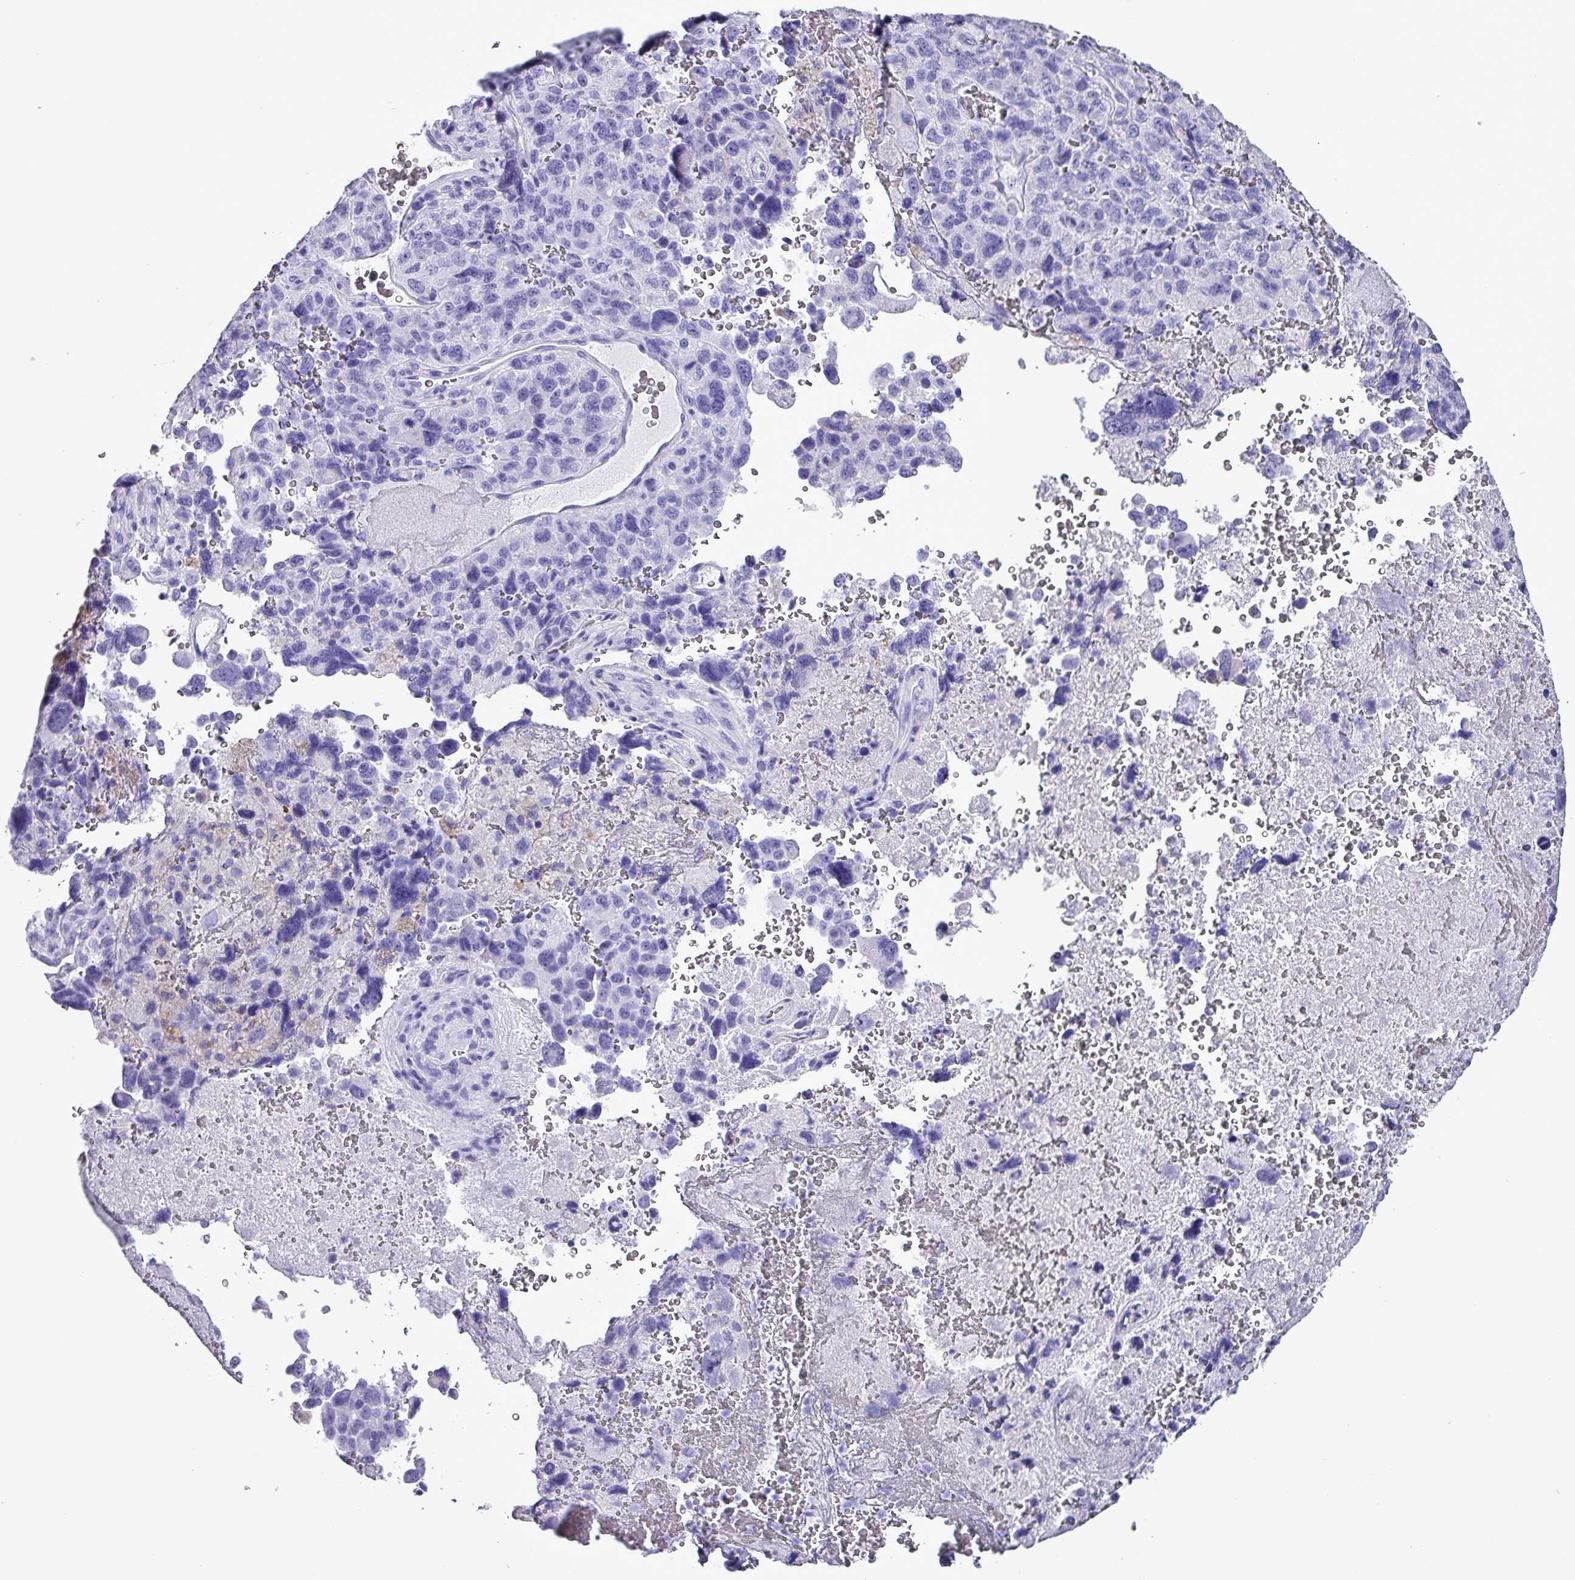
{"staining": {"intensity": "negative", "quantity": "none", "location": "none"}, "tissue": "lung cancer", "cell_type": "Tumor cells", "image_type": "cancer", "snomed": [{"axis": "morphology", "description": "Adenocarcinoma, NOS"}, {"axis": "topography", "description": "Lung"}], "caption": "Histopathology image shows no protein expression in tumor cells of lung cancer (adenocarcinoma) tissue.", "gene": "KRT6C", "patient": {"sex": "male", "age": 67}}